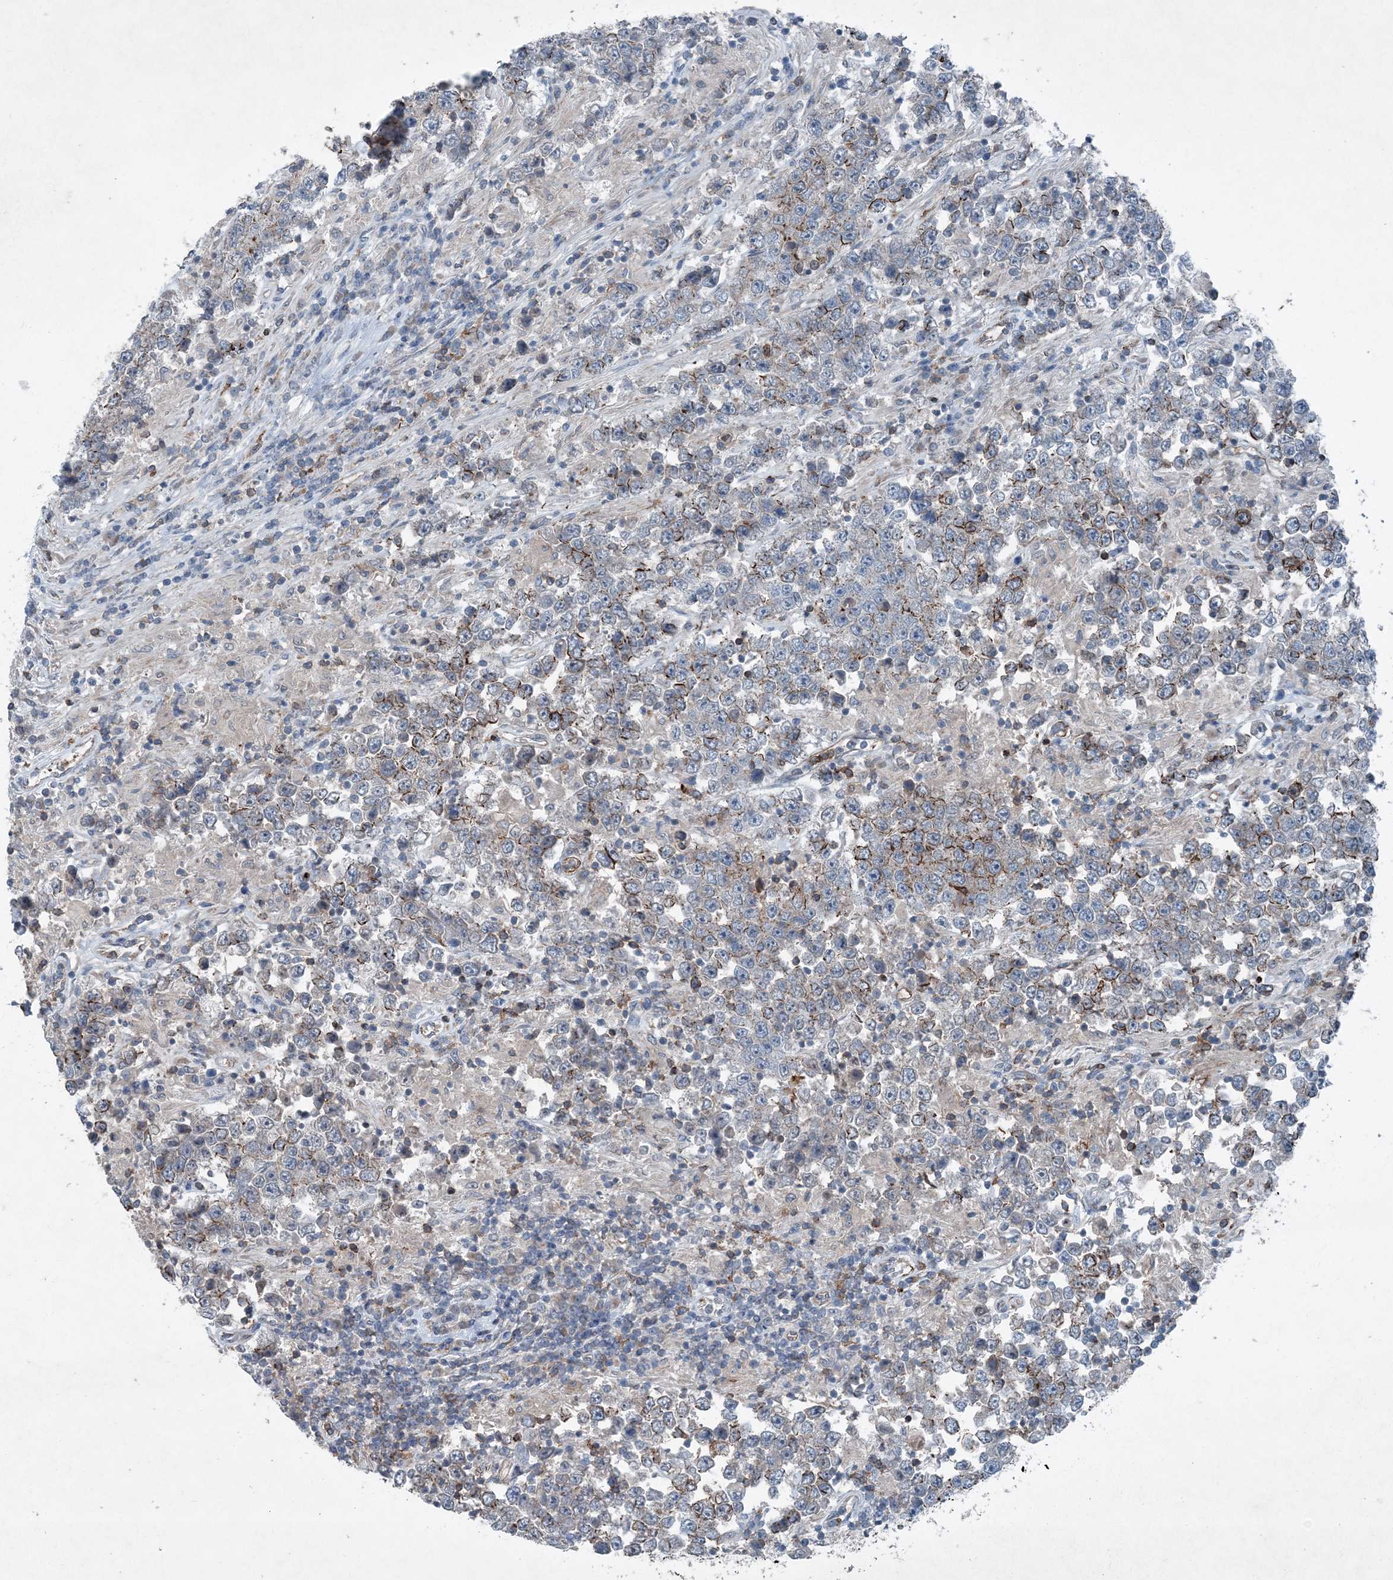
{"staining": {"intensity": "moderate", "quantity": "25%-75%", "location": "cytoplasmic/membranous"}, "tissue": "testis cancer", "cell_type": "Tumor cells", "image_type": "cancer", "snomed": [{"axis": "morphology", "description": "Normal tissue, NOS"}, {"axis": "morphology", "description": "Urothelial carcinoma, High grade"}, {"axis": "morphology", "description": "Seminoma, NOS"}, {"axis": "morphology", "description": "Carcinoma, Embryonal, NOS"}, {"axis": "topography", "description": "Urinary bladder"}, {"axis": "topography", "description": "Testis"}], "caption": "A micrograph of testis seminoma stained for a protein reveals moderate cytoplasmic/membranous brown staining in tumor cells. (brown staining indicates protein expression, while blue staining denotes nuclei).", "gene": "DGUOK", "patient": {"sex": "male", "age": 41}}